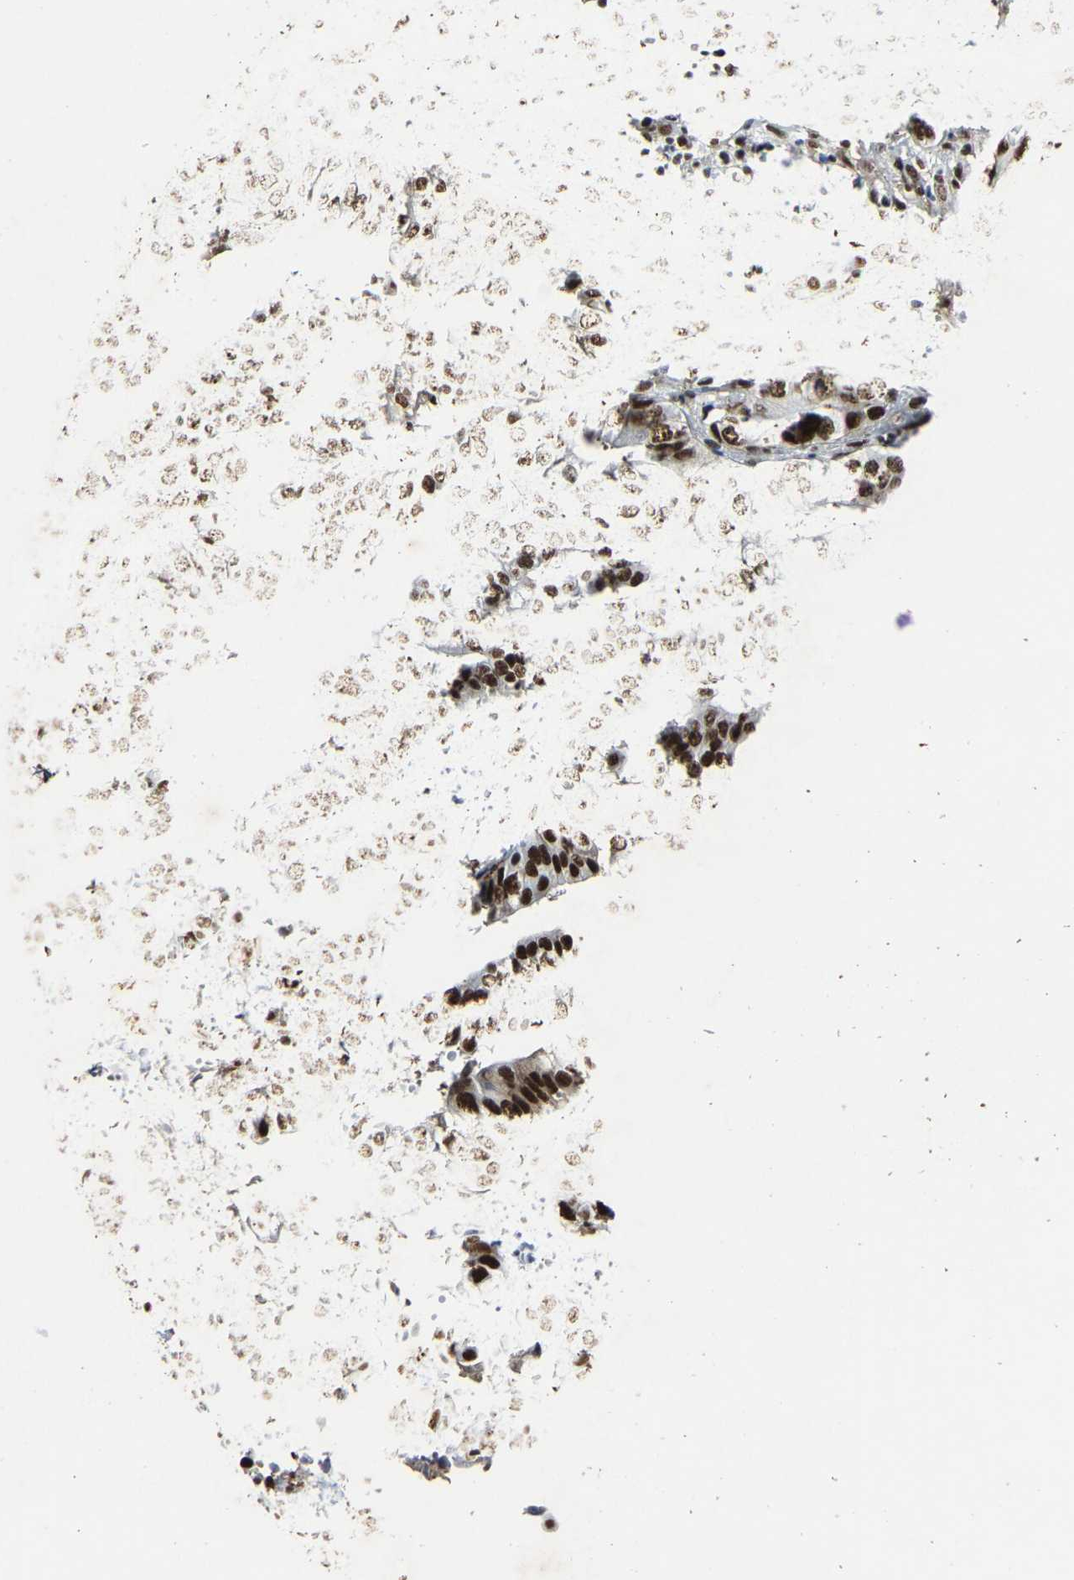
{"staining": {"intensity": "strong", "quantity": ">75%", "location": "nuclear"}, "tissue": "liver cancer", "cell_type": "Tumor cells", "image_type": "cancer", "snomed": [{"axis": "morphology", "description": "Cholangiocarcinoma"}, {"axis": "topography", "description": "Liver"}], "caption": "Immunohistochemical staining of human liver cancer (cholangiocarcinoma) shows strong nuclear protein positivity in approximately >75% of tumor cells.", "gene": "DDX5", "patient": {"sex": "female", "age": 61}}